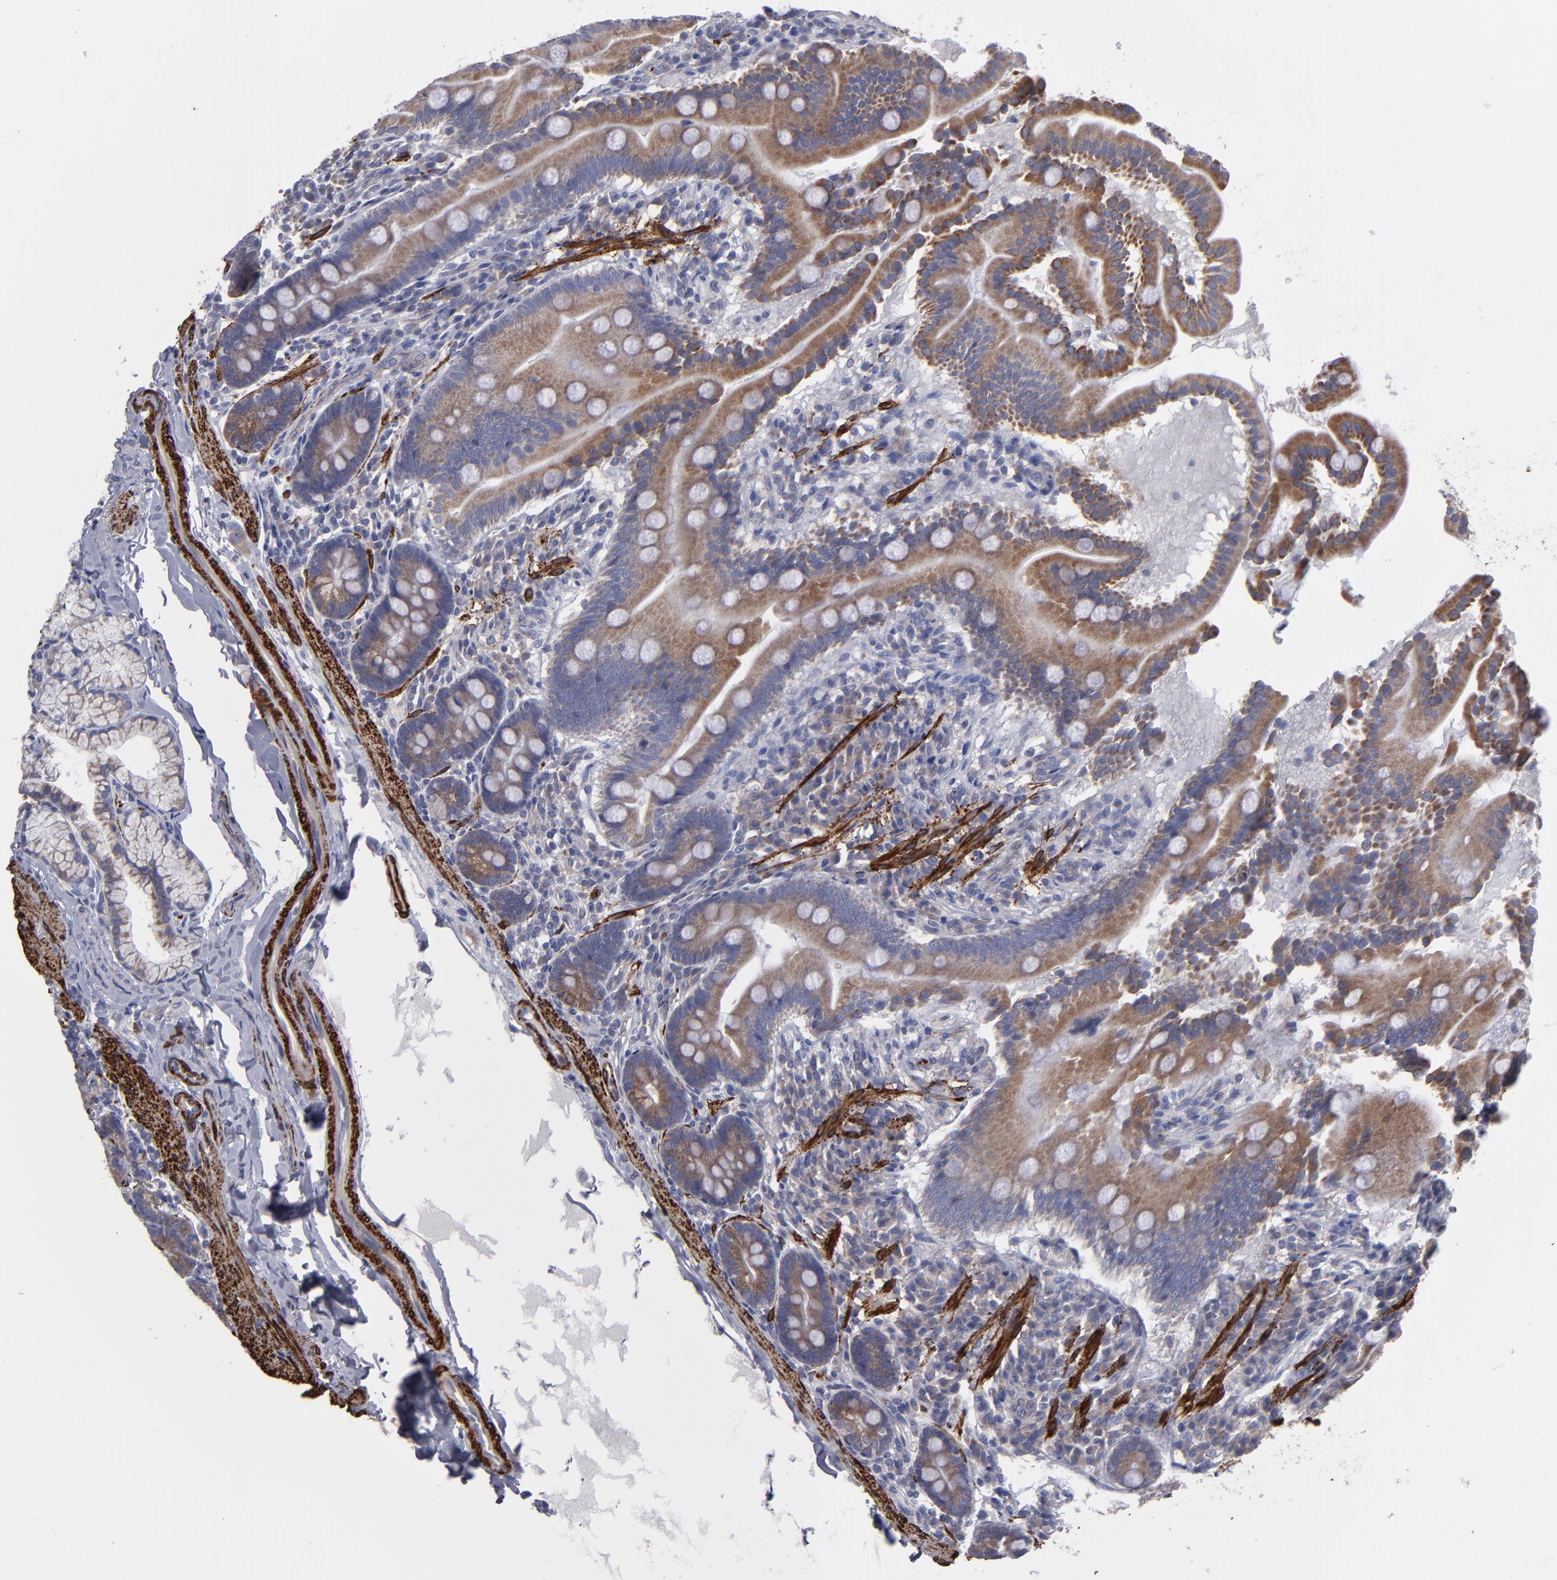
{"staining": {"intensity": "moderate", "quantity": ">75%", "location": "cytoplasmic/membranous"}, "tissue": "duodenum", "cell_type": "Glandular cells", "image_type": "normal", "snomed": [{"axis": "morphology", "description": "Normal tissue, NOS"}, {"axis": "topography", "description": "Duodenum"}], "caption": "Immunohistochemistry (IHC) of normal human duodenum displays medium levels of moderate cytoplasmic/membranous staining in approximately >75% of glandular cells. The staining is performed using DAB brown chromogen to label protein expression. The nuclei are counter-stained blue using hematoxylin.", "gene": "SLMAP", "patient": {"sex": "male", "age": 50}}